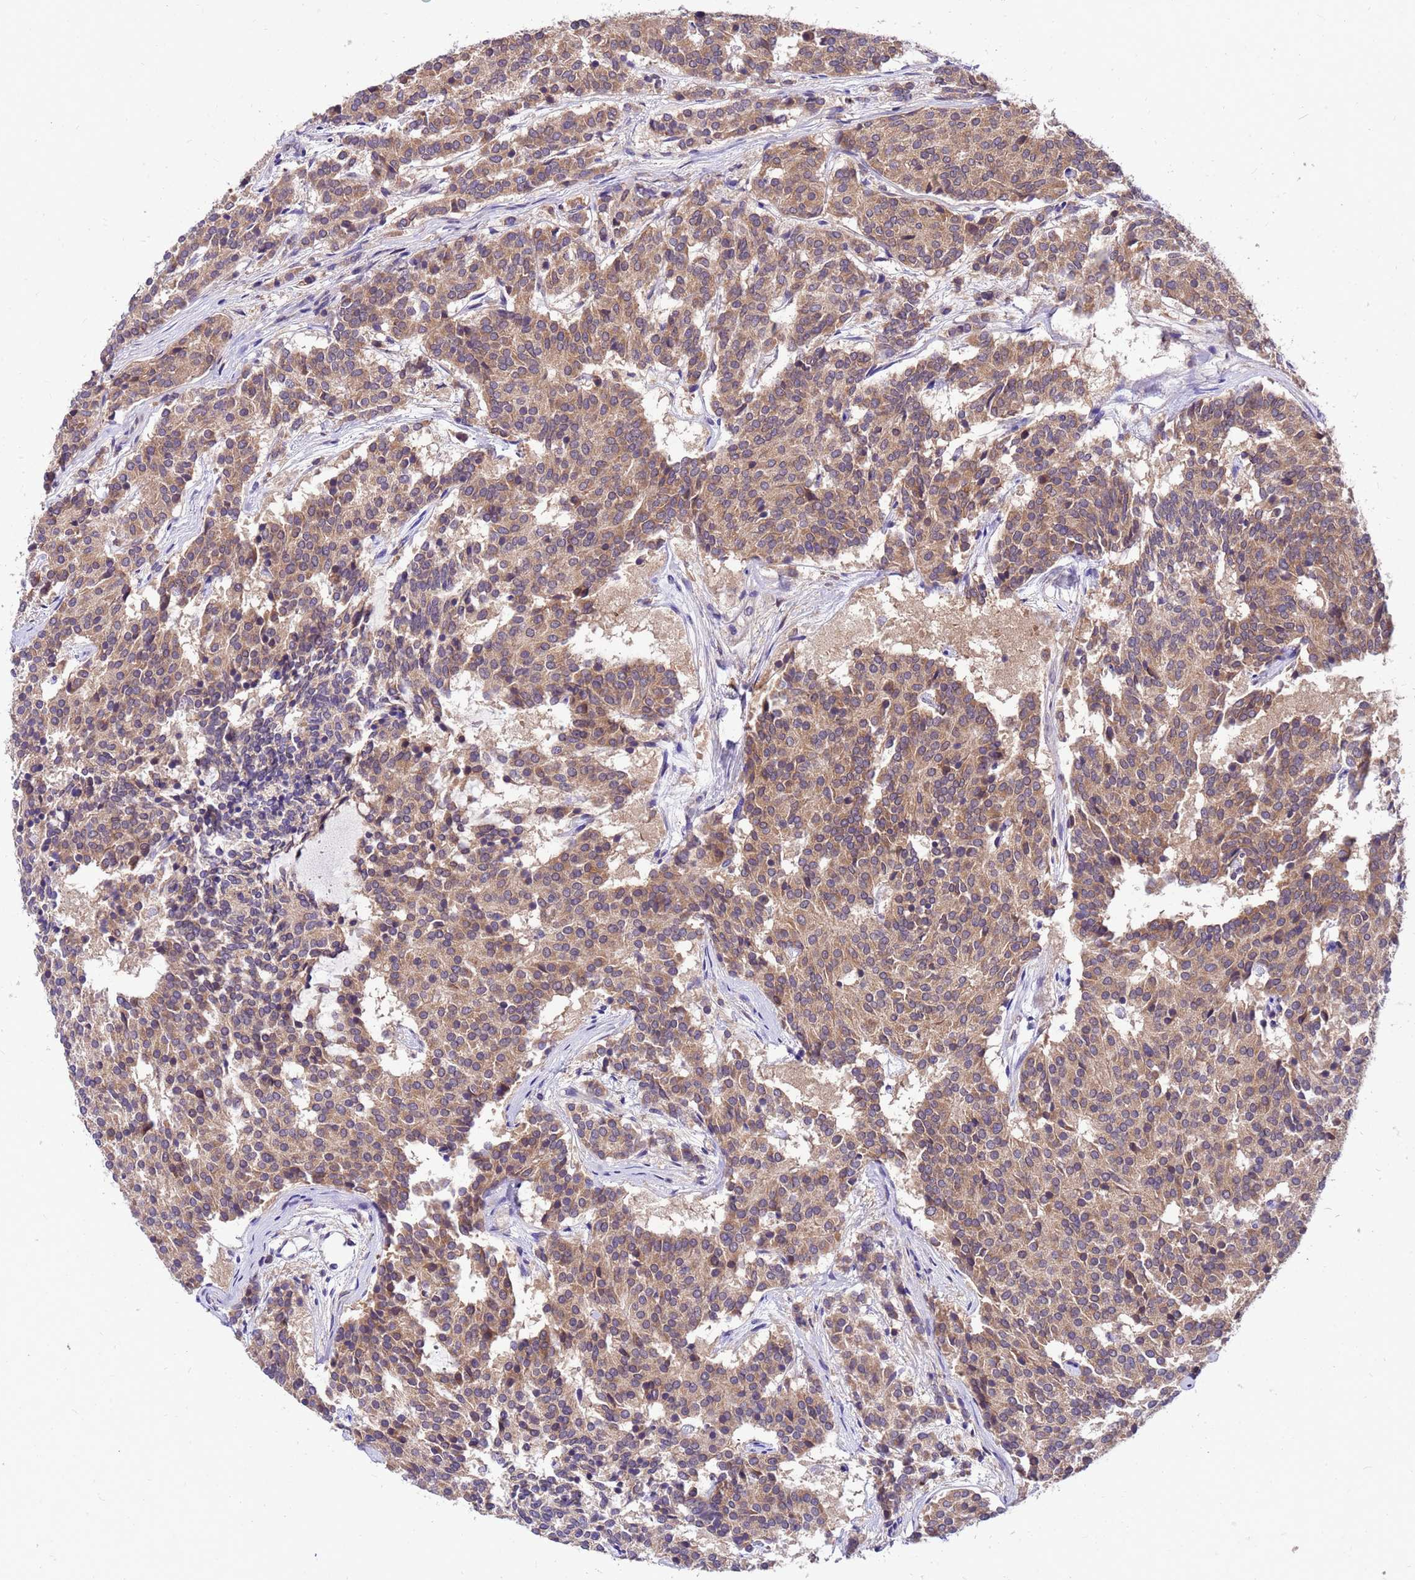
{"staining": {"intensity": "weak", "quantity": ">75%", "location": "cytoplasmic/membranous"}, "tissue": "carcinoid", "cell_type": "Tumor cells", "image_type": "cancer", "snomed": [{"axis": "morphology", "description": "Carcinoid, malignant, NOS"}, {"axis": "topography", "description": "Pancreas"}], "caption": "Brown immunohistochemical staining in carcinoid shows weak cytoplasmic/membranous expression in approximately >75% of tumor cells.", "gene": "GET3", "patient": {"sex": "female", "age": 54}}